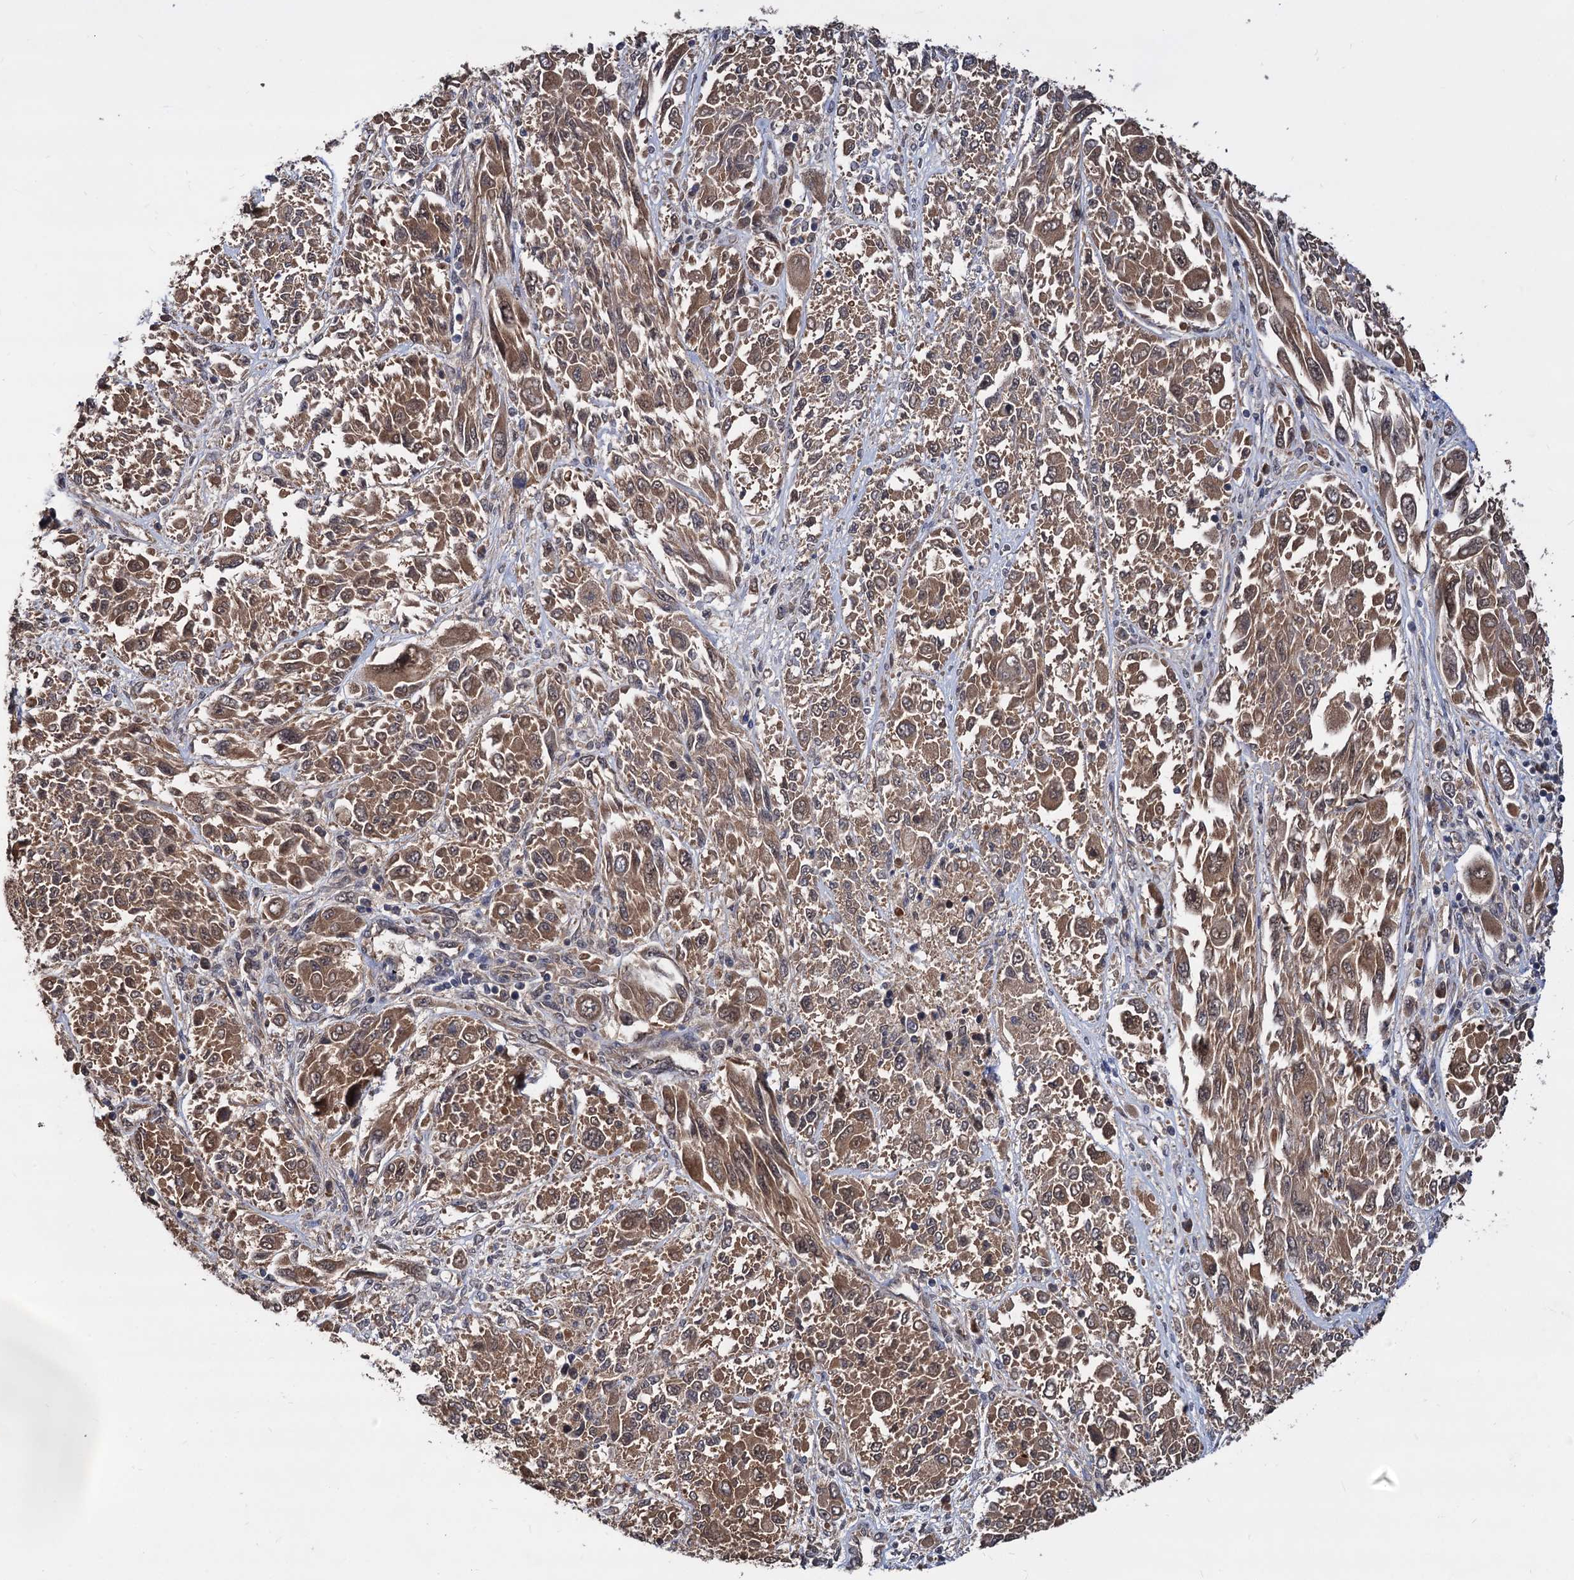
{"staining": {"intensity": "moderate", "quantity": ">75%", "location": "cytoplasmic/membranous"}, "tissue": "melanoma", "cell_type": "Tumor cells", "image_type": "cancer", "snomed": [{"axis": "morphology", "description": "Malignant melanoma, NOS"}, {"axis": "topography", "description": "Skin"}], "caption": "This is an image of immunohistochemistry (IHC) staining of malignant melanoma, which shows moderate expression in the cytoplasmic/membranous of tumor cells.", "gene": "PSMD4", "patient": {"sex": "female", "age": 91}}